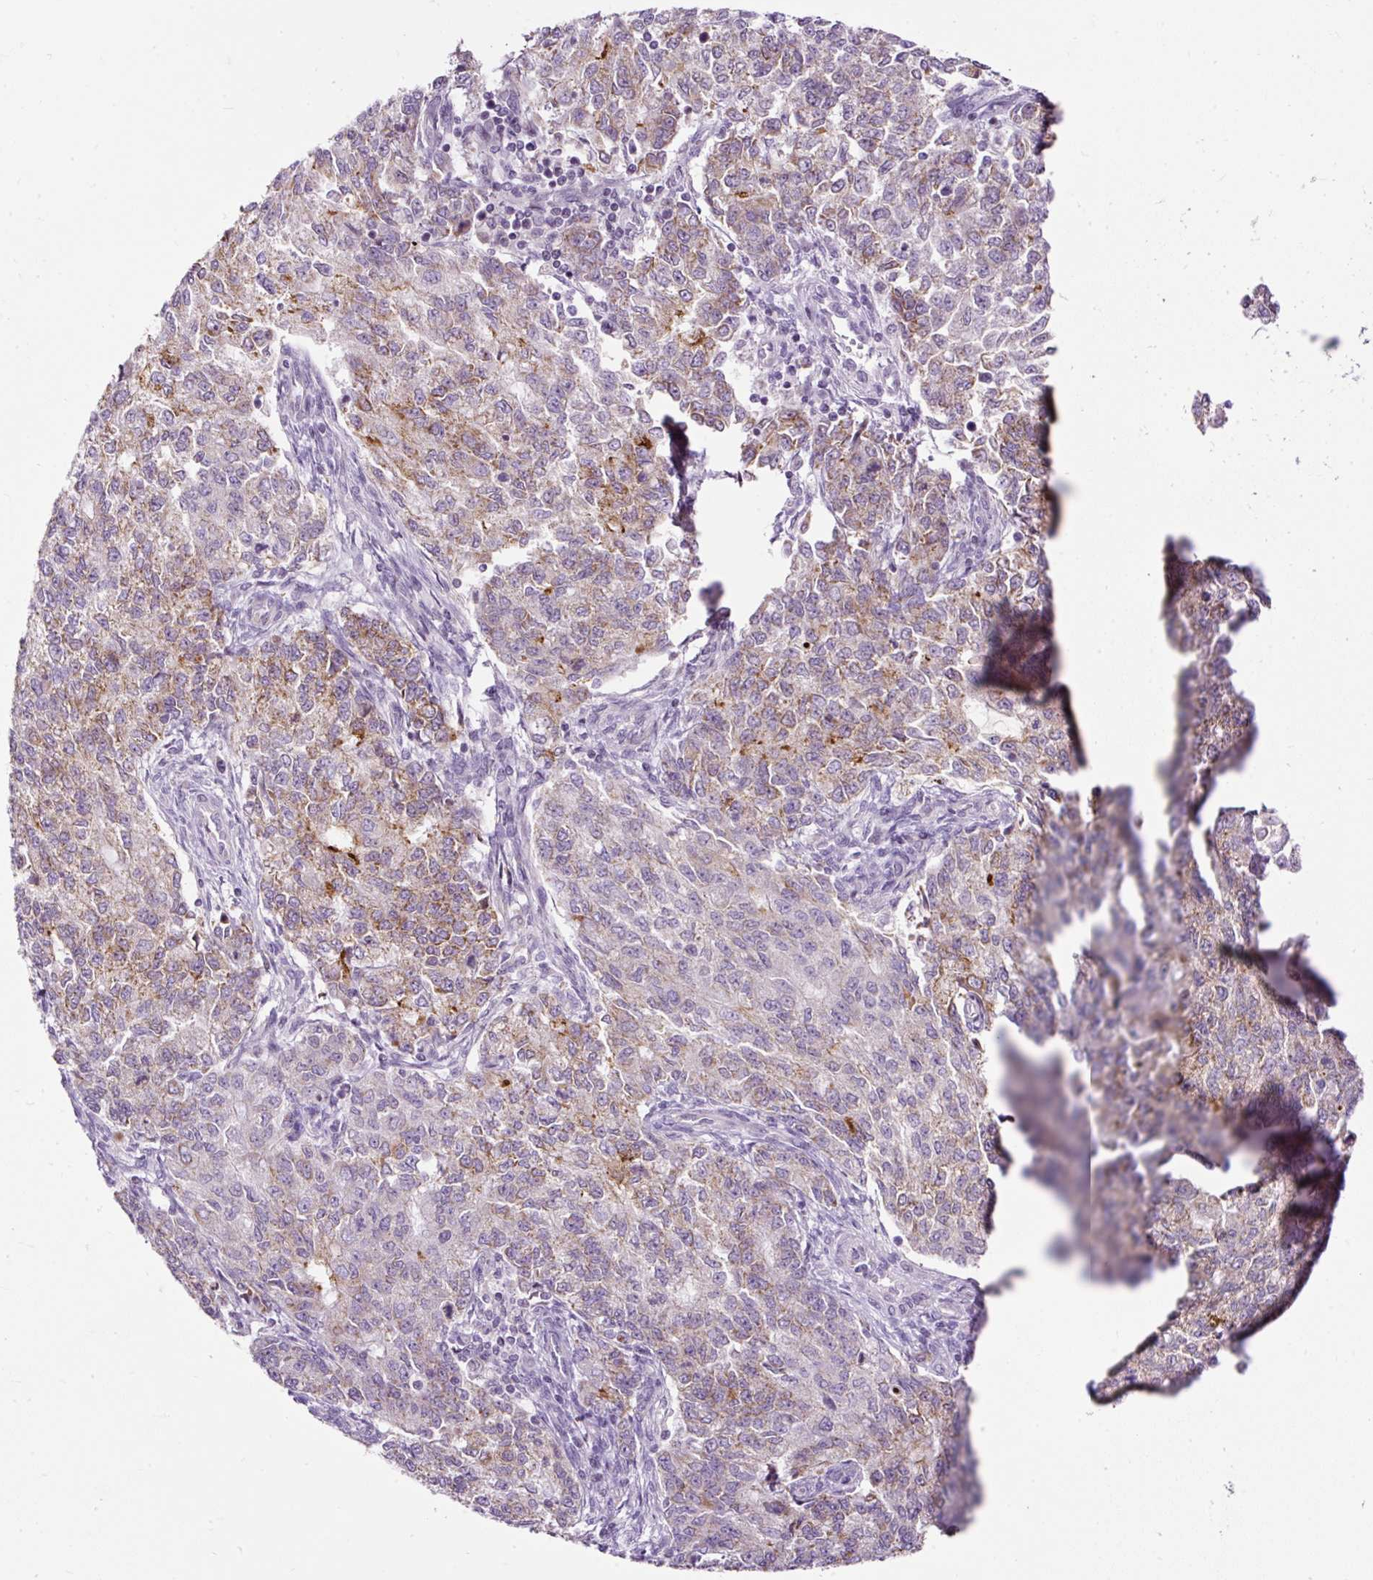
{"staining": {"intensity": "moderate", "quantity": "25%-75%", "location": "cytoplasmic/membranous"}, "tissue": "endometrial cancer", "cell_type": "Tumor cells", "image_type": "cancer", "snomed": [{"axis": "morphology", "description": "Adenocarcinoma, NOS"}, {"axis": "topography", "description": "Endometrium"}], "caption": "A brown stain highlights moderate cytoplasmic/membranous expression of a protein in endometrial cancer (adenocarcinoma) tumor cells.", "gene": "FMC1", "patient": {"sex": "female", "age": 50}}